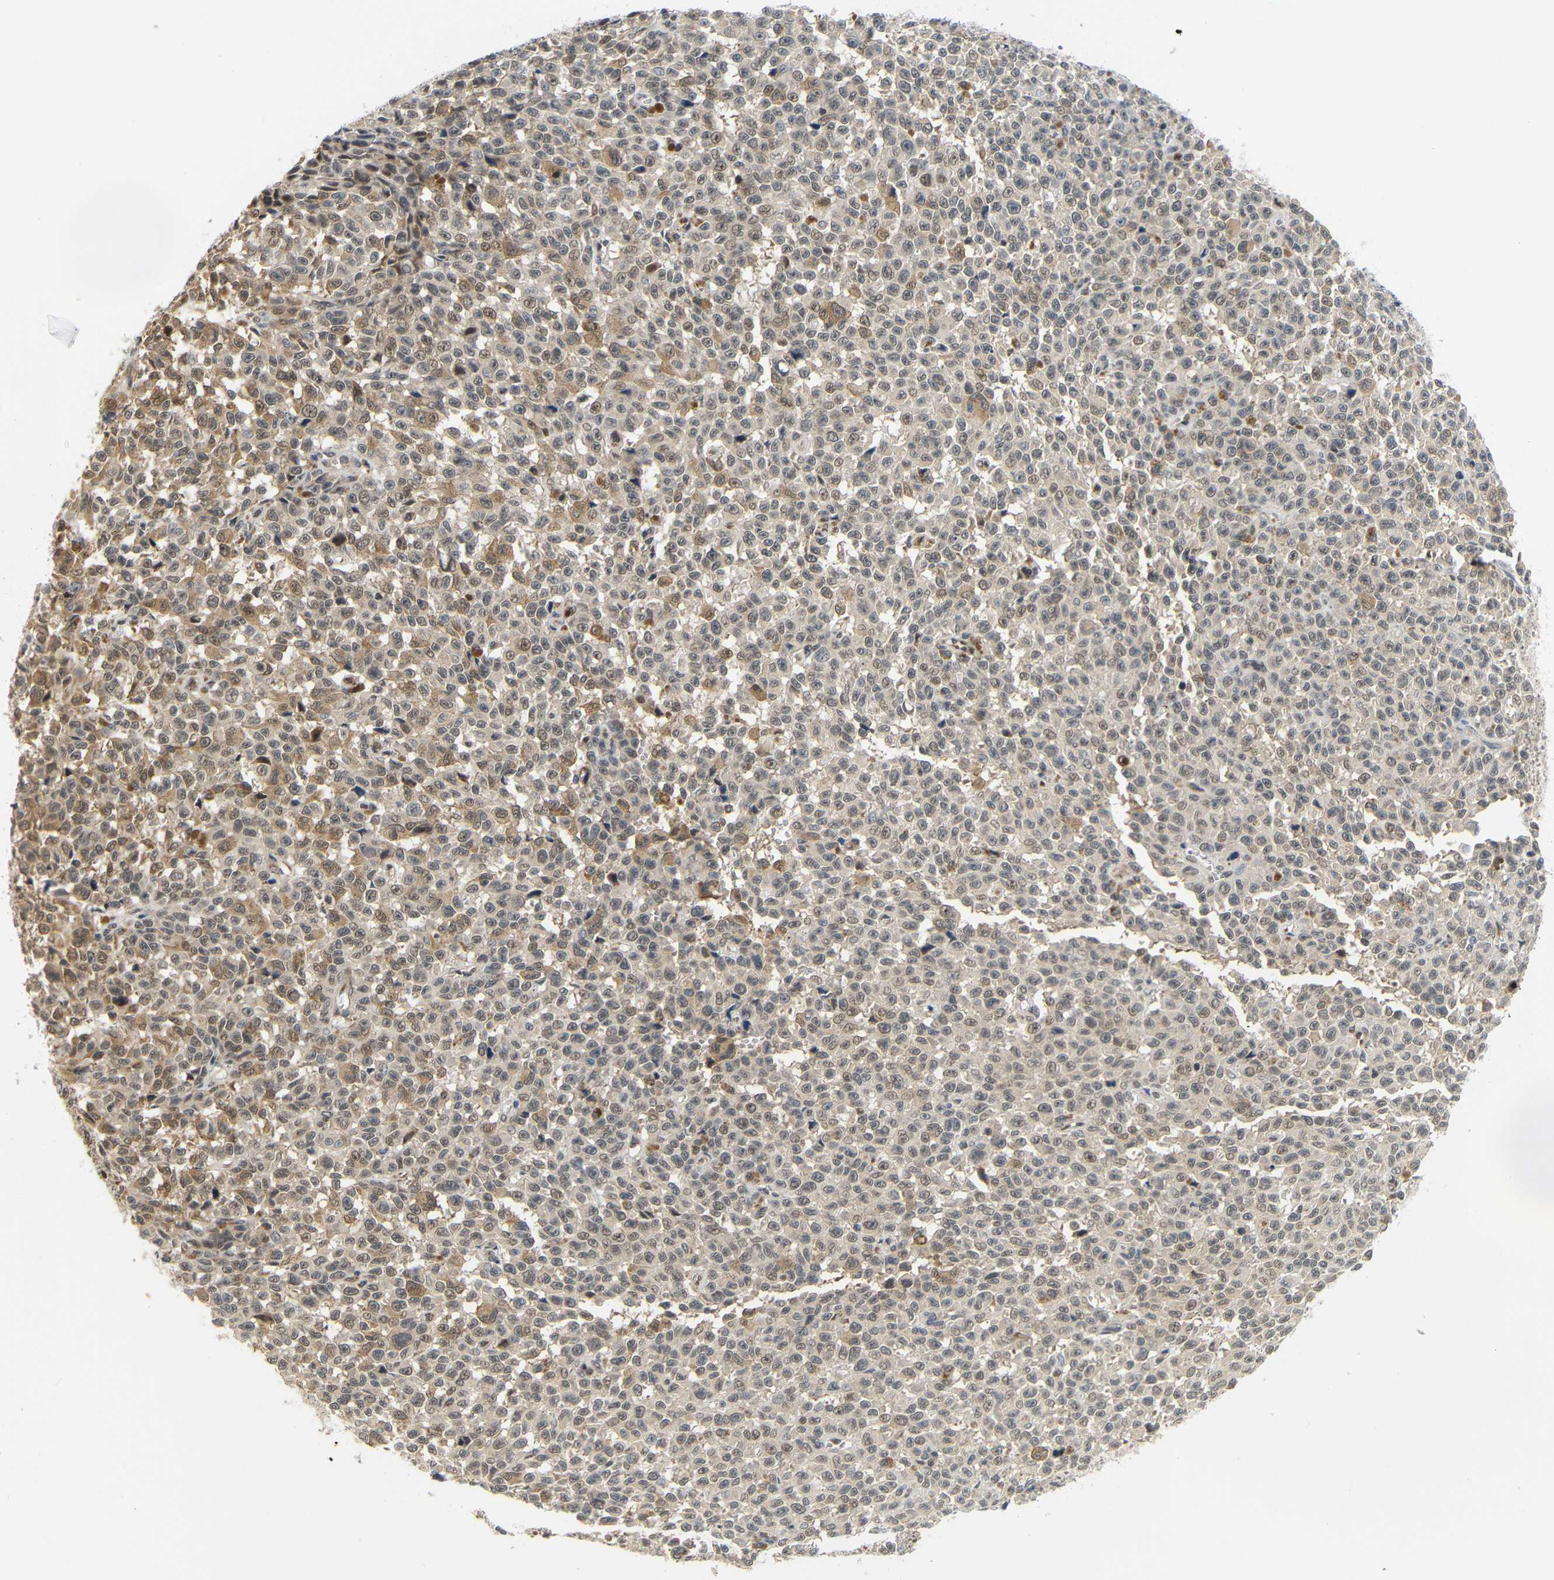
{"staining": {"intensity": "moderate", "quantity": ">75%", "location": "cytoplasmic/membranous"}, "tissue": "melanoma", "cell_type": "Tumor cells", "image_type": "cancer", "snomed": [{"axis": "morphology", "description": "Malignant melanoma, NOS"}, {"axis": "topography", "description": "Skin"}], "caption": "Melanoma stained for a protein (brown) demonstrates moderate cytoplasmic/membranous positive positivity in about >75% of tumor cells.", "gene": "GJA5", "patient": {"sex": "female", "age": 82}}